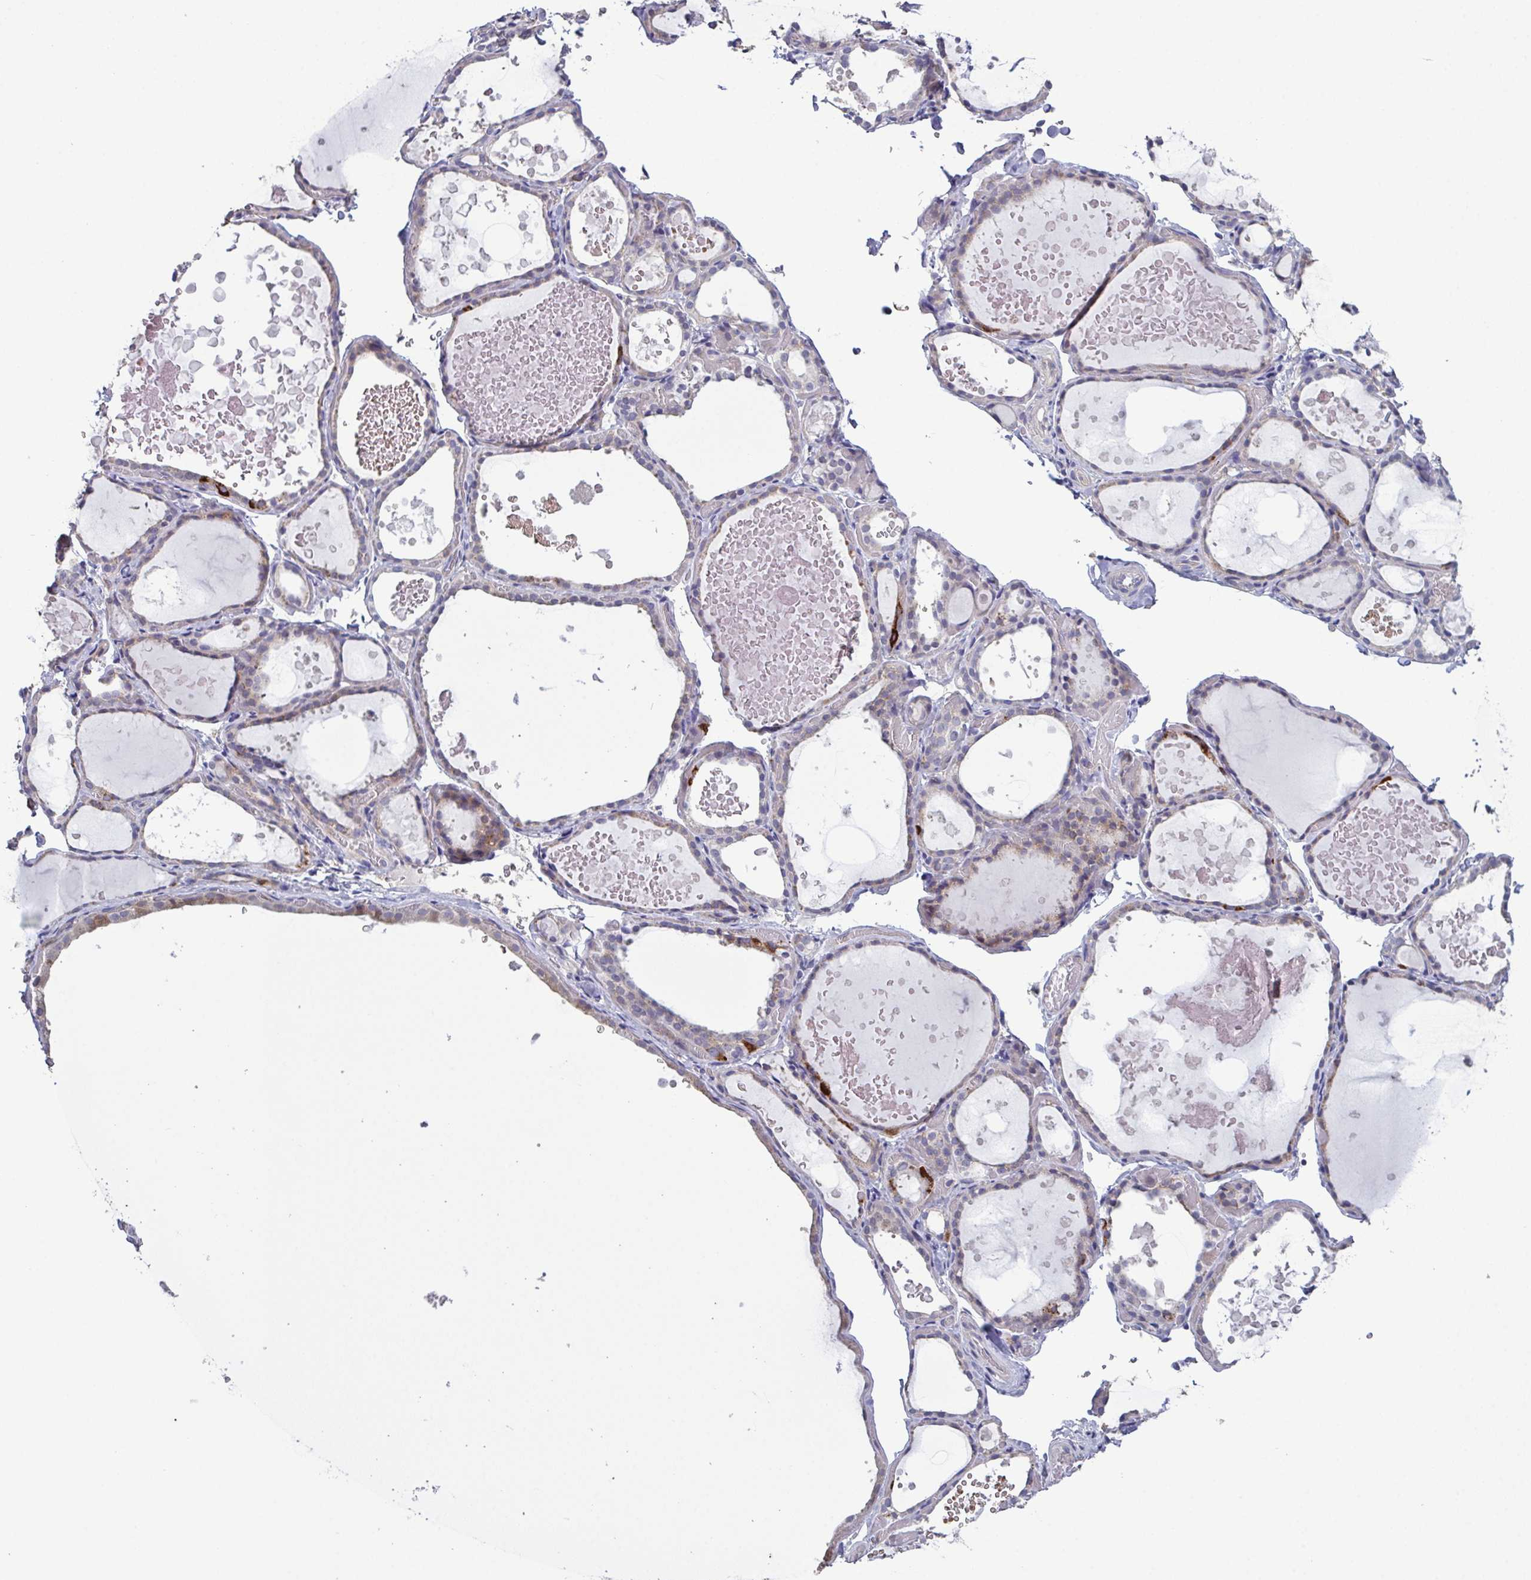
{"staining": {"intensity": "moderate", "quantity": "25%-75%", "location": "cytoplasmic/membranous"}, "tissue": "thyroid gland", "cell_type": "Glandular cells", "image_type": "normal", "snomed": [{"axis": "morphology", "description": "Normal tissue, NOS"}, {"axis": "topography", "description": "Thyroid gland"}], "caption": "Thyroid gland stained with immunohistochemistry shows moderate cytoplasmic/membranous expression in approximately 25%-75% of glandular cells.", "gene": "GLDC", "patient": {"sex": "female", "age": 56}}